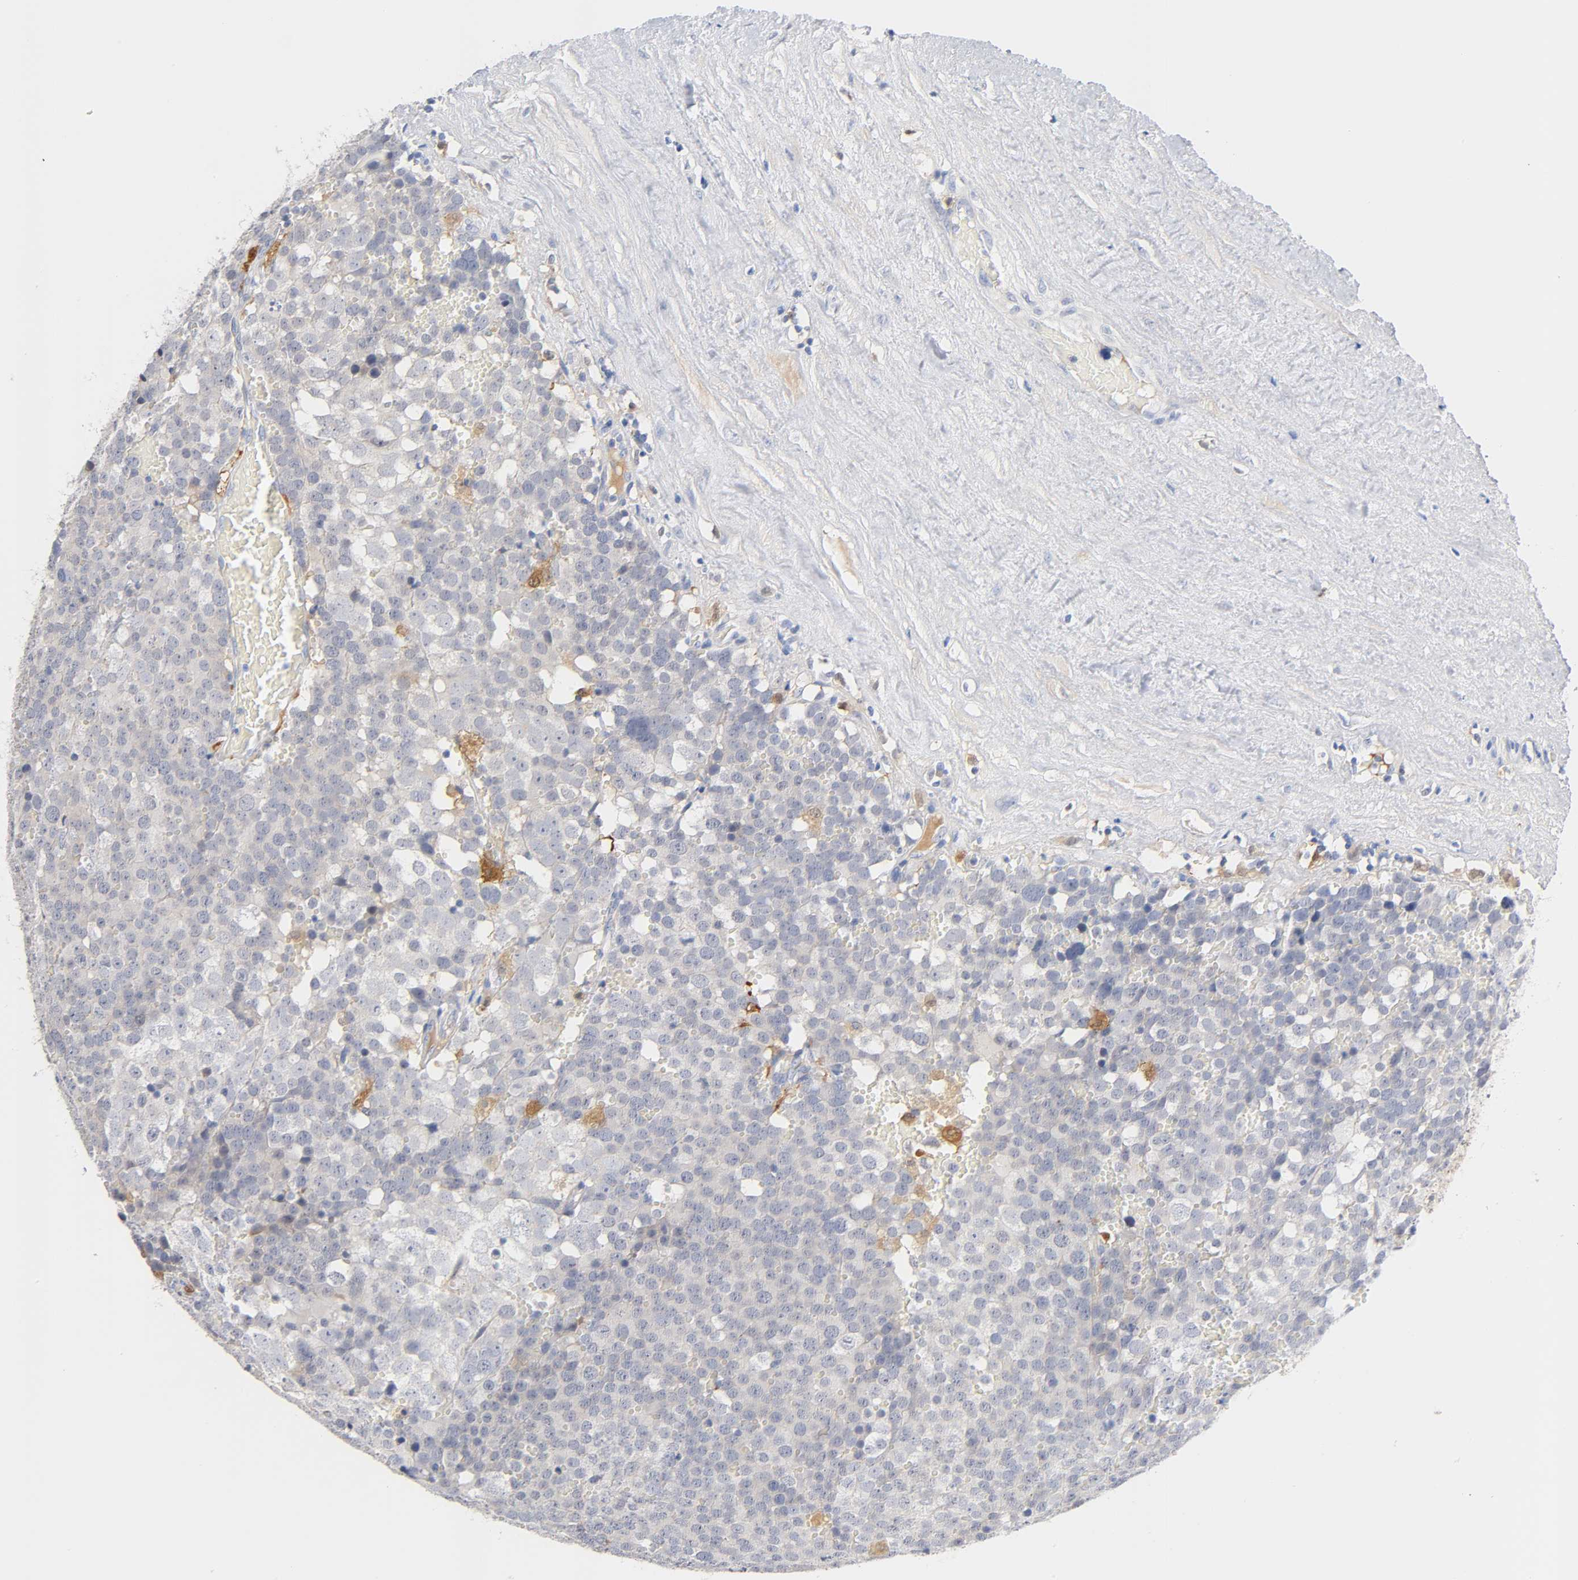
{"staining": {"intensity": "weak", "quantity": "<25%", "location": "cytoplasmic/membranous"}, "tissue": "testis cancer", "cell_type": "Tumor cells", "image_type": "cancer", "snomed": [{"axis": "morphology", "description": "Seminoma, NOS"}, {"axis": "topography", "description": "Testis"}], "caption": "IHC histopathology image of neoplastic tissue: testis cancer (seminoma) stained with DAB exhibits no significant protein positivity in tumor cells.", "gene": "IL18", "patient": {"sex": "male", "age": 71}}